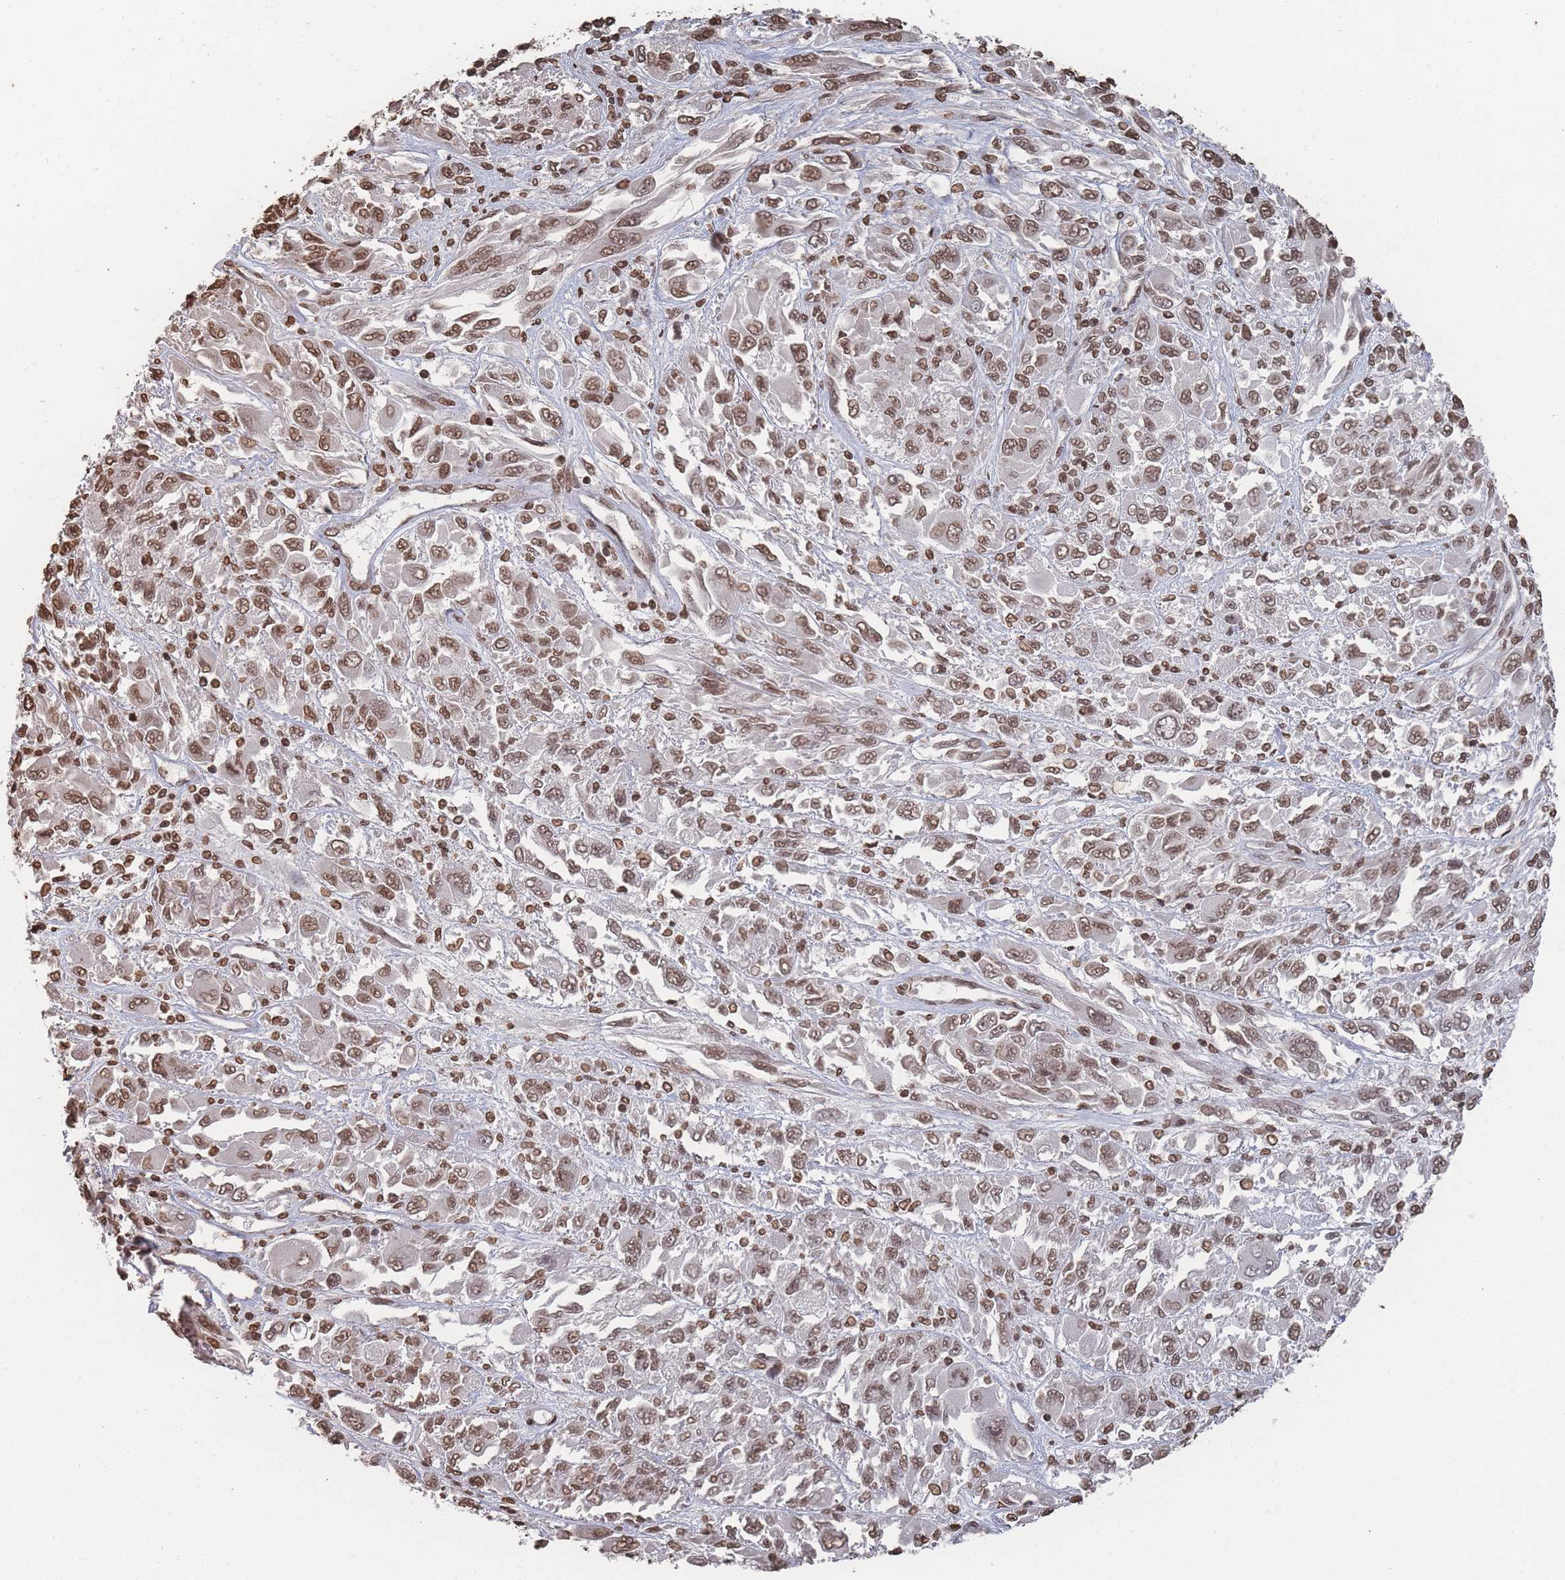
{"staining": {"intensity": "moderate", "quantity": ">75%", "location": "nuclear"}, "tissue": "melanoma", "cell_type": "Tumor cells", "image_type": "cancer", "snomed": [{"axis": "morphology", "description": "Malignant melanoma, NOS"}, {"axis": "topography", "description": "Skin"}], "caption": "Malignant melanoma was stained to show a protein in brown. There is medium levels of moderate nuclear positivity in about >75% of tumor cells. (brown staining indicates protein expression, while blue staining denotes nuclei).", "gene": "PLEKHG5", "patient": {"sex": "female", "age": 91}}